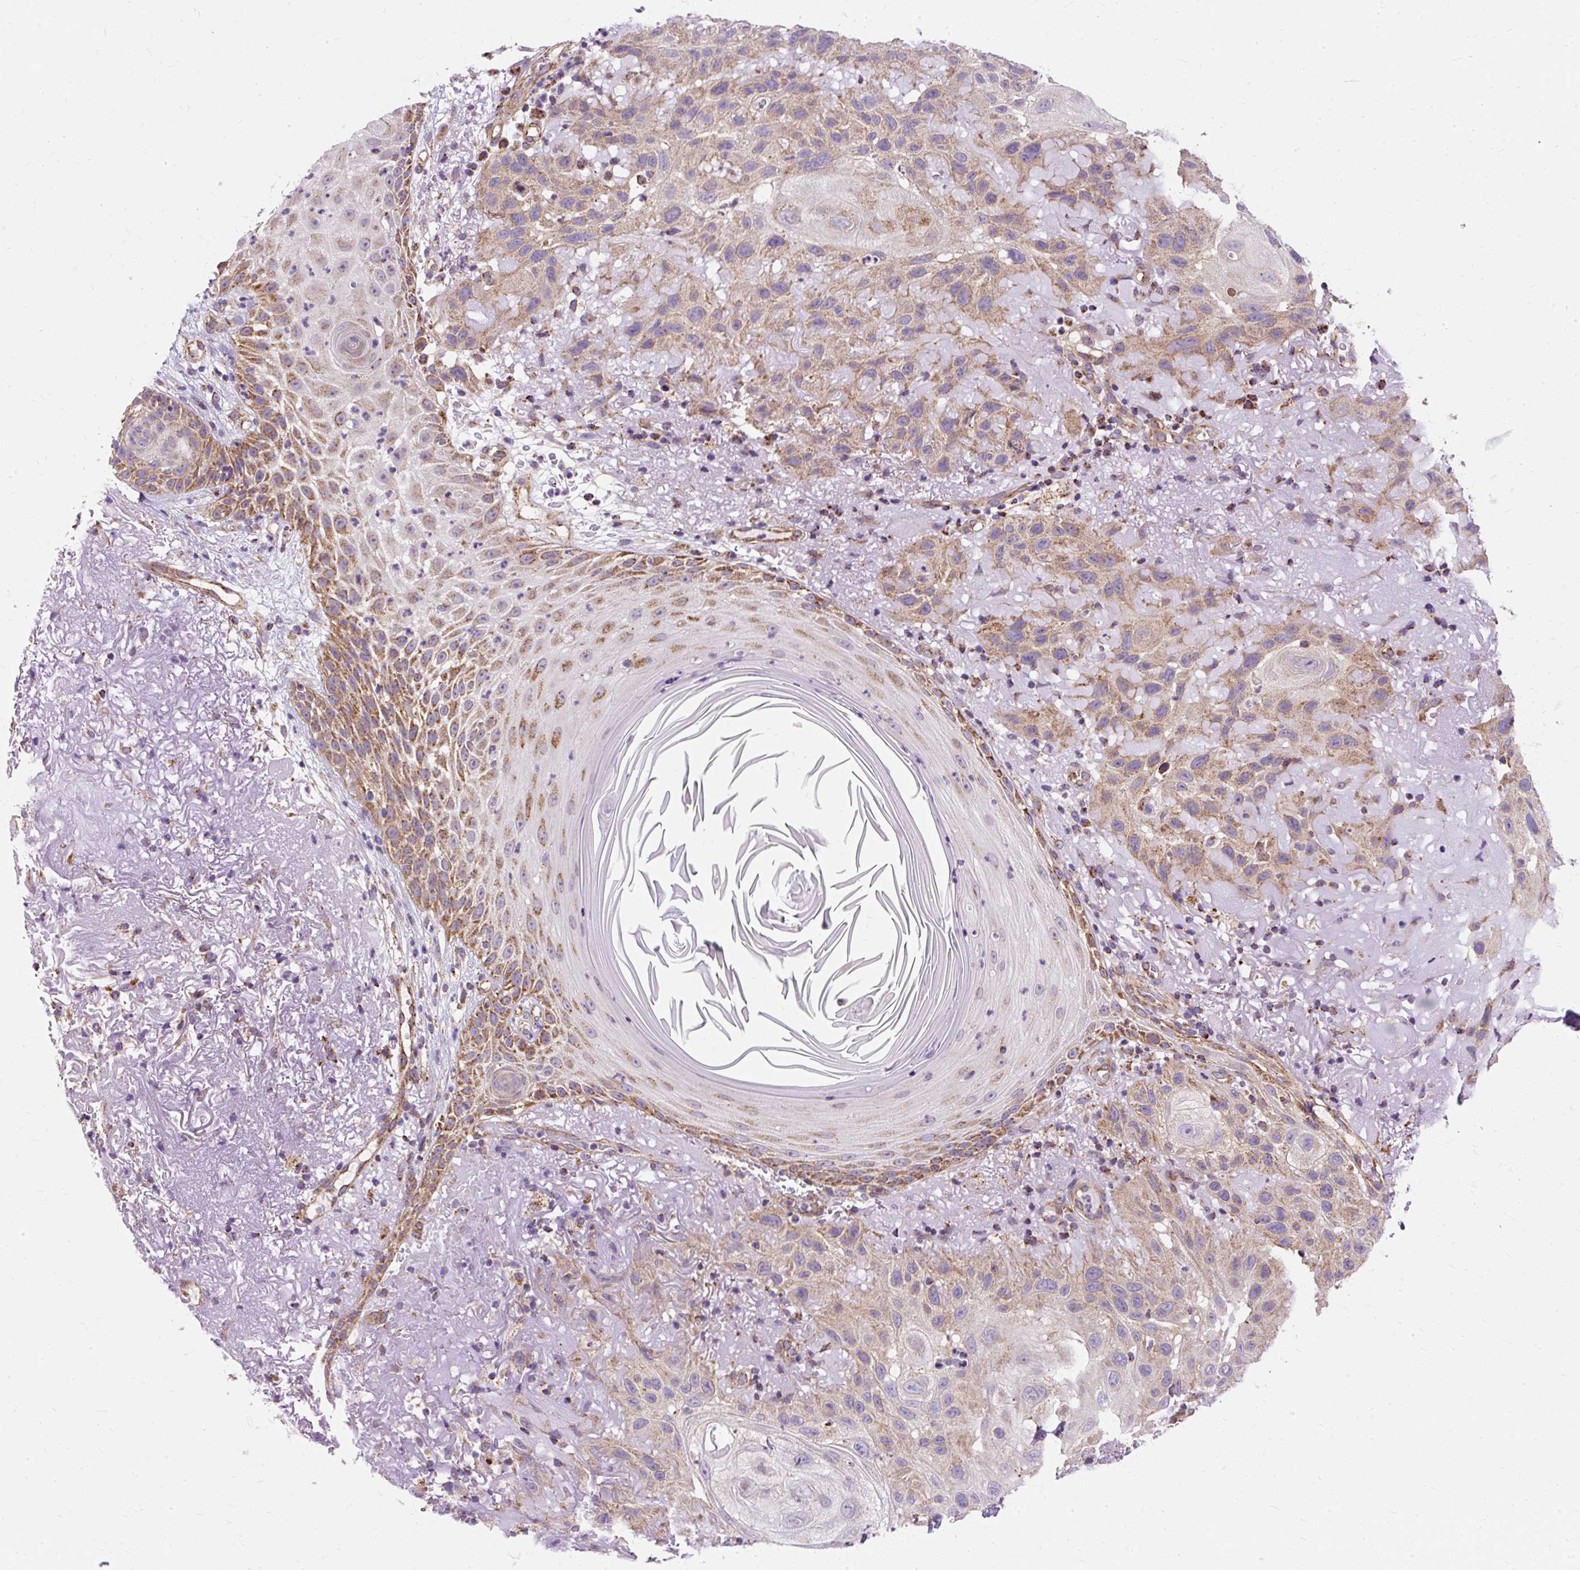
{"staining": {"intensity": "moderate", "quantity": "25%-75%", "location": "cytoplasmic/membranous"}, "tissue": "skin cancer", "cell_type": "Tumor cells", "image_type": "cancer", "snomed": [{"axis": "morphology", "description": "Normal tissue, NOS"}, {"axis": "morphology", "description": "Squamous cell carcinoma, NOS"}, {"axis": "topography", "description": "Skin"}], "caption": "Human skin cancer (squamous cell carcinoma) stained for a protein (brown) displays moderate cytoplasmic/membranous positive positivity in approximately 25%-75% of tumor cells.", "gene": "CEP290", "patient": {"sex": "female", "age": 96}}